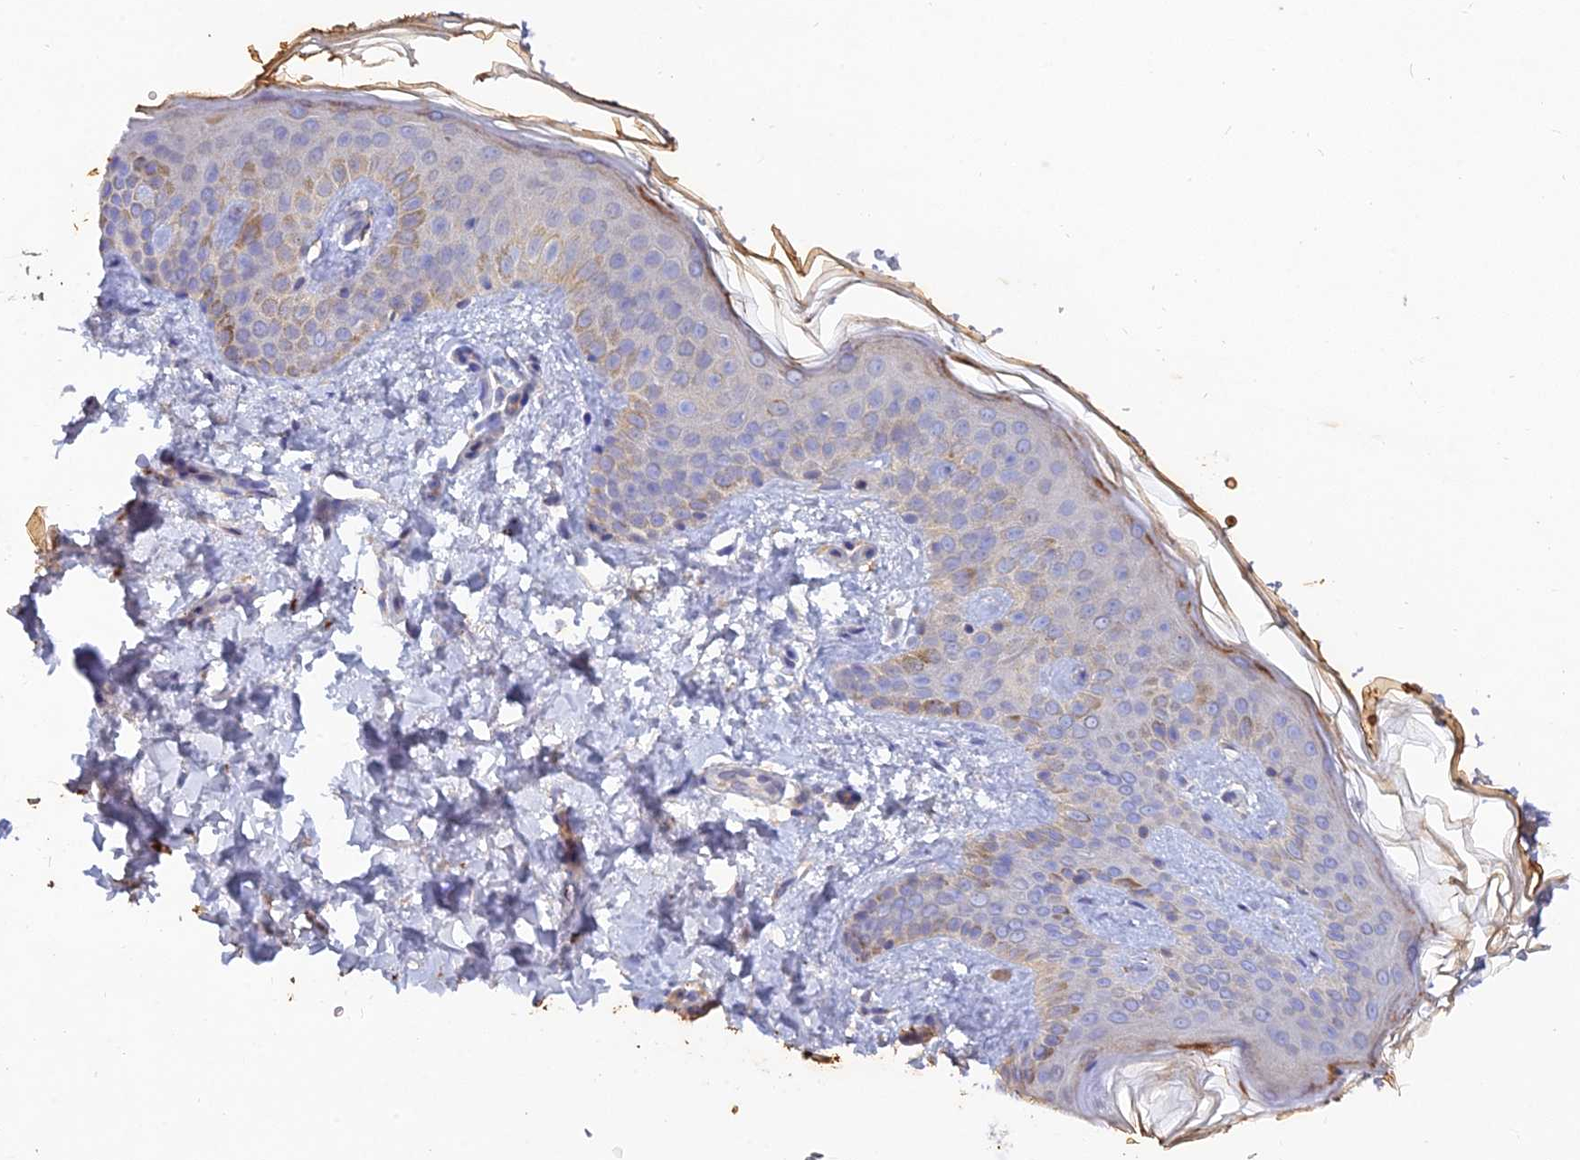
{"staining": {"intensity": "negative", "quantity": "none", "location": "none"}, "tissue": "skin", "cell_type": "Fibroblasts", "image_type": "normal", "snomed": [{"axis": "morphology", "description": "Normal tissue, NOS"}, {"axis": "topography", "description": "Skin"}], "caption": "Protein analysis of unremarkable skin reveals no significant positivity in fibroblasts. The staining is performed using DAB (3,3'-diaminobenzidine) brown chromogen with nuclei counter-stained in using hematoxylin.", "gene": "ACSM5", "patient": {"sex": "female", "age": 58}}